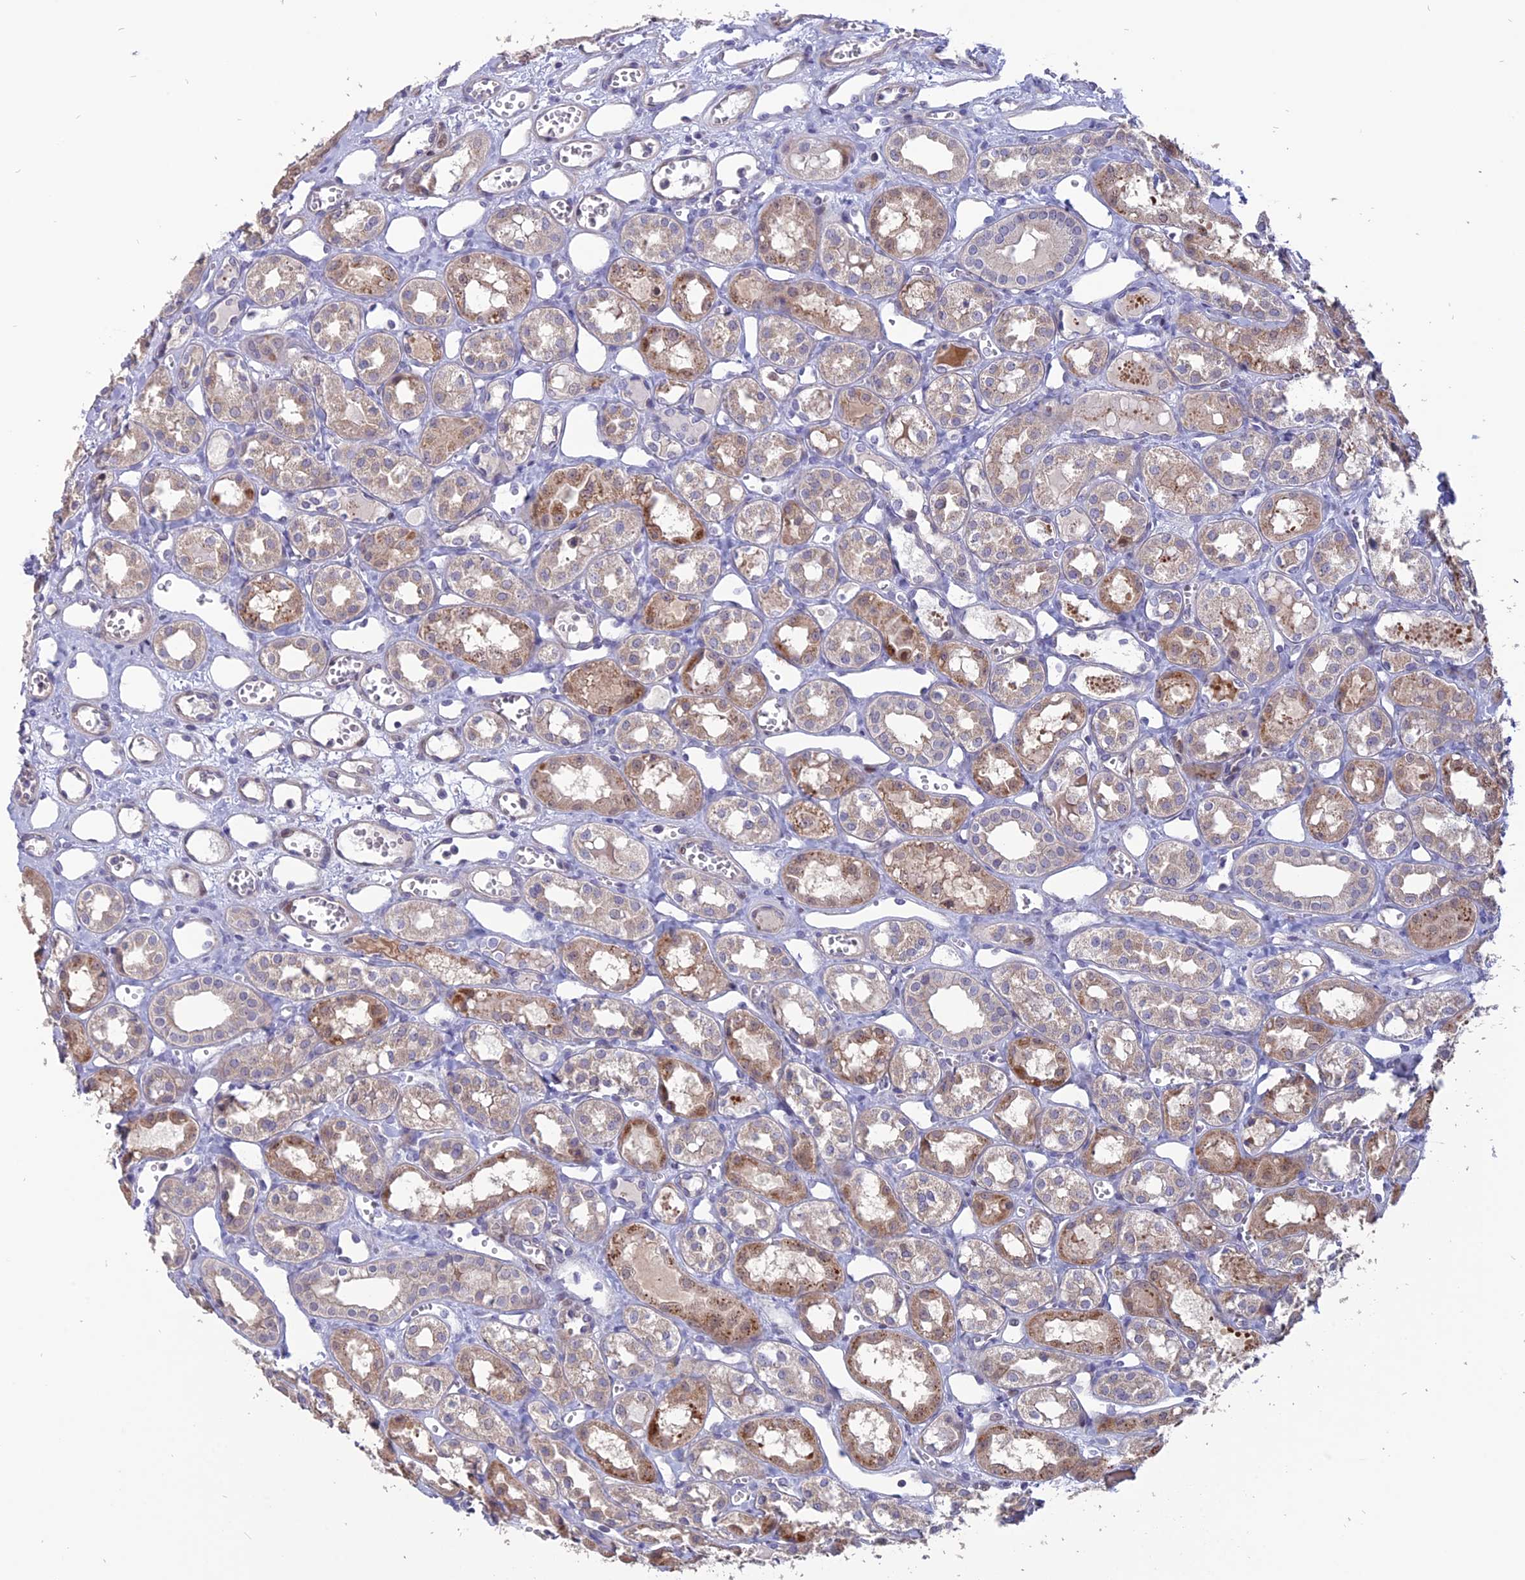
{"staining": {"intensity": "weak", "quantity": "<25%", "location": "cytoplasmic/membranous,nuclear"}, "tissue": "kidney", "cell_type": "Cells in glomeruli", "image_type": "normal", "snomed": [{"axis": "morphology", "description": "Normal tissue, NOS"}, {"axis": "topography", "description": "Kidney"}], "caption": "Immunohistochemical staining of unremarkable human kidney shows no significant staining in cells in glomeruli.", "gene": "TMEM263", "patient": {"sex": "male", "age": 16}}